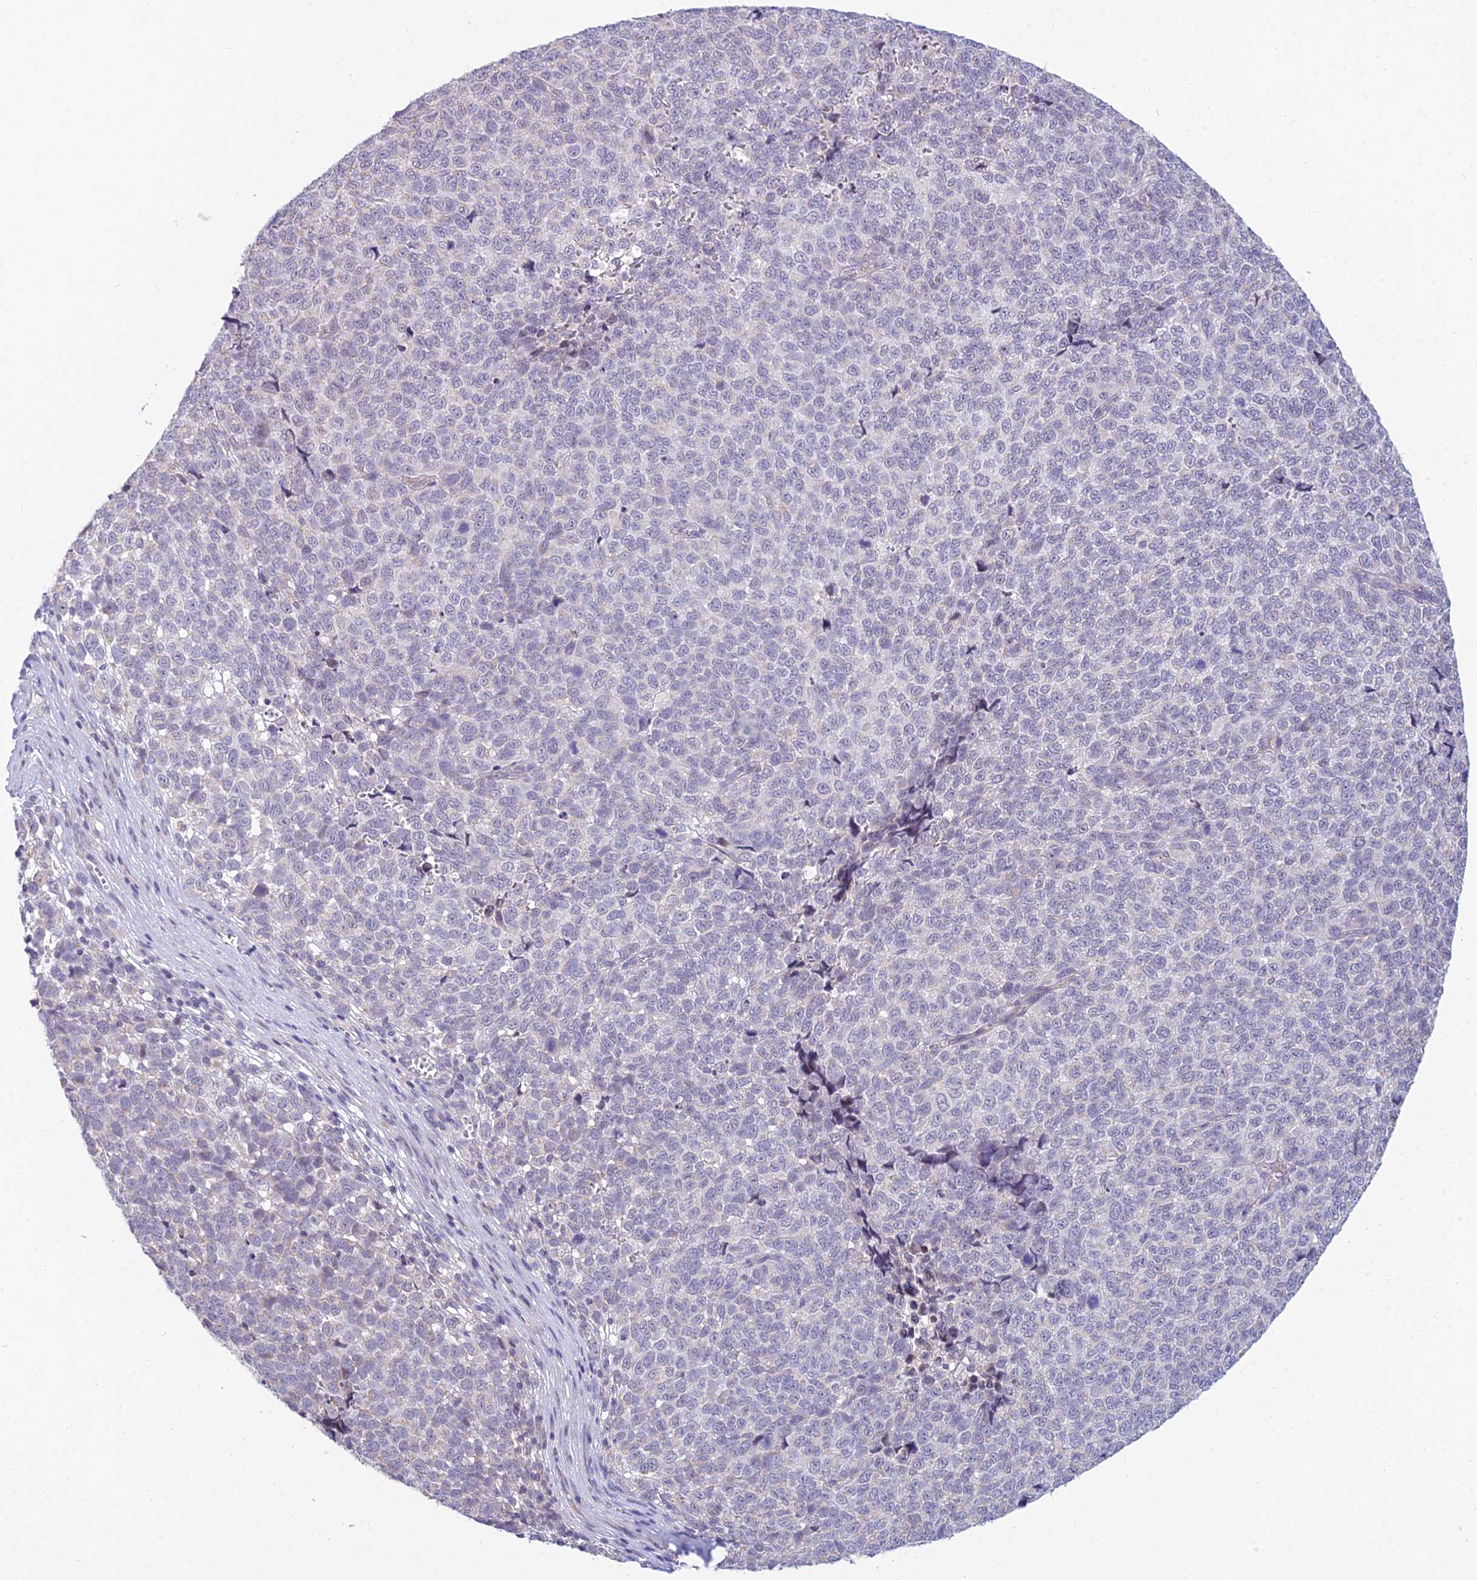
{"staining": {"intensity": "negative", "quantity": "none", "location": "none"}, "tissue": "melanoma", "cell_type": "Tumor cells", "image_type": "cancer", "snomed": [{"axis": "morphology", "description": "Malignant melanoma, NOS"}, {"axis": "topography", "description": "Nose, NOS"}], "caption": "An immunohistochemistry photomicrograph of melanoma is shown. There is no staining in tumor cells of melanoma.", "gene": "CFAP206", "patient": {"sex": "female", "age": 48}}